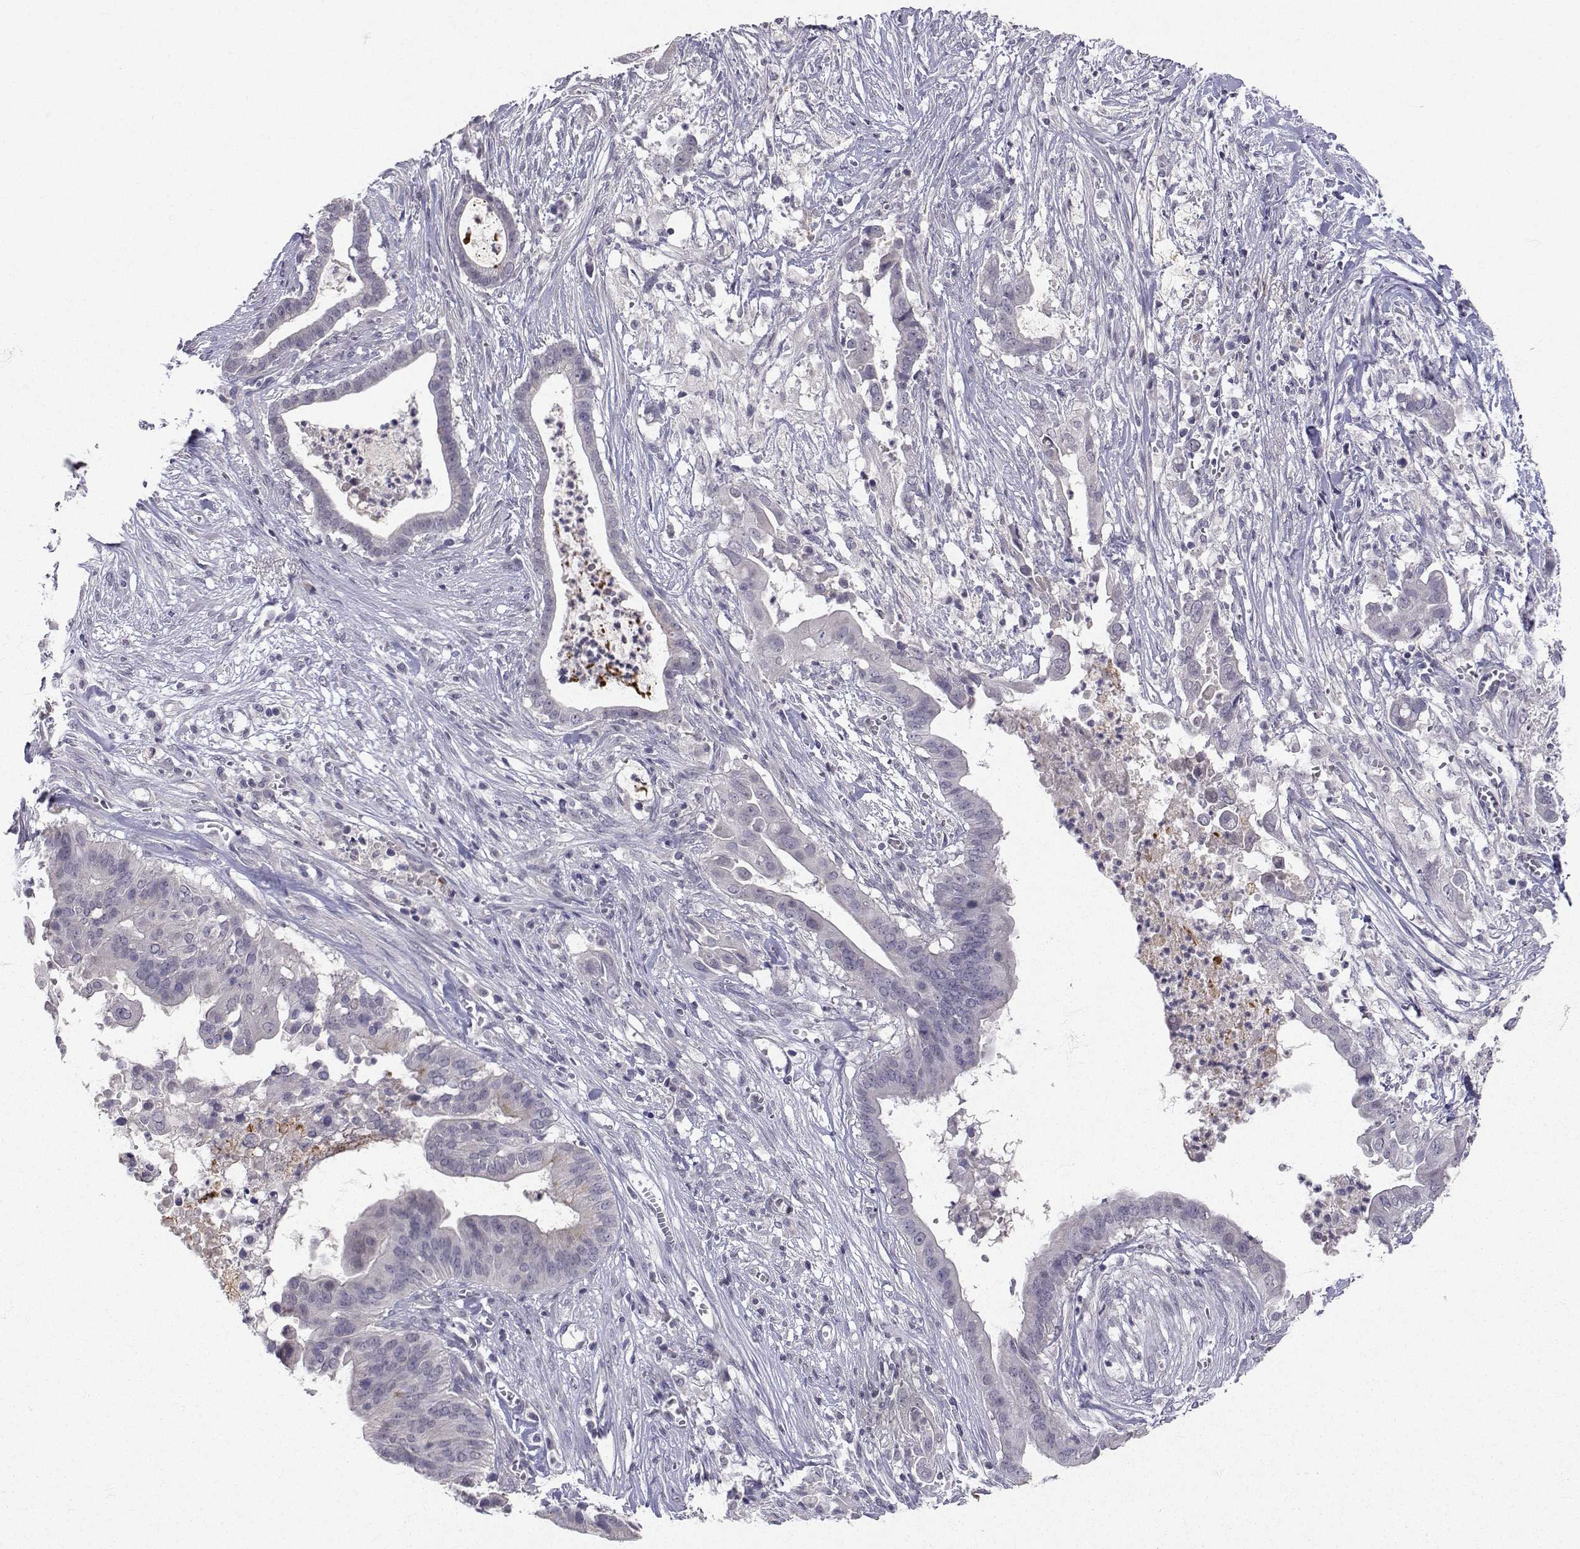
{"staining": {"intensity": "negative", "quantity": "none", "location": "none"}, "tissue": "pancreatic cancer", "cell_type": "Tumor cells", "image_type": "cancer", "snomed": [{"axis": "morphology", "description": "Adenocarcinoma, NOS"}, {"axis": "topography", "description": "Pancreas"}], "caption": "The image exhibits no significant expression in tumor cells of pancreatic cancer. (Brightfield microscopy of DAB immunohistochemistry (IHC) at high magnification).", "gene": "SLC6A3", "patient": {"sex": "male", "age": 61}}